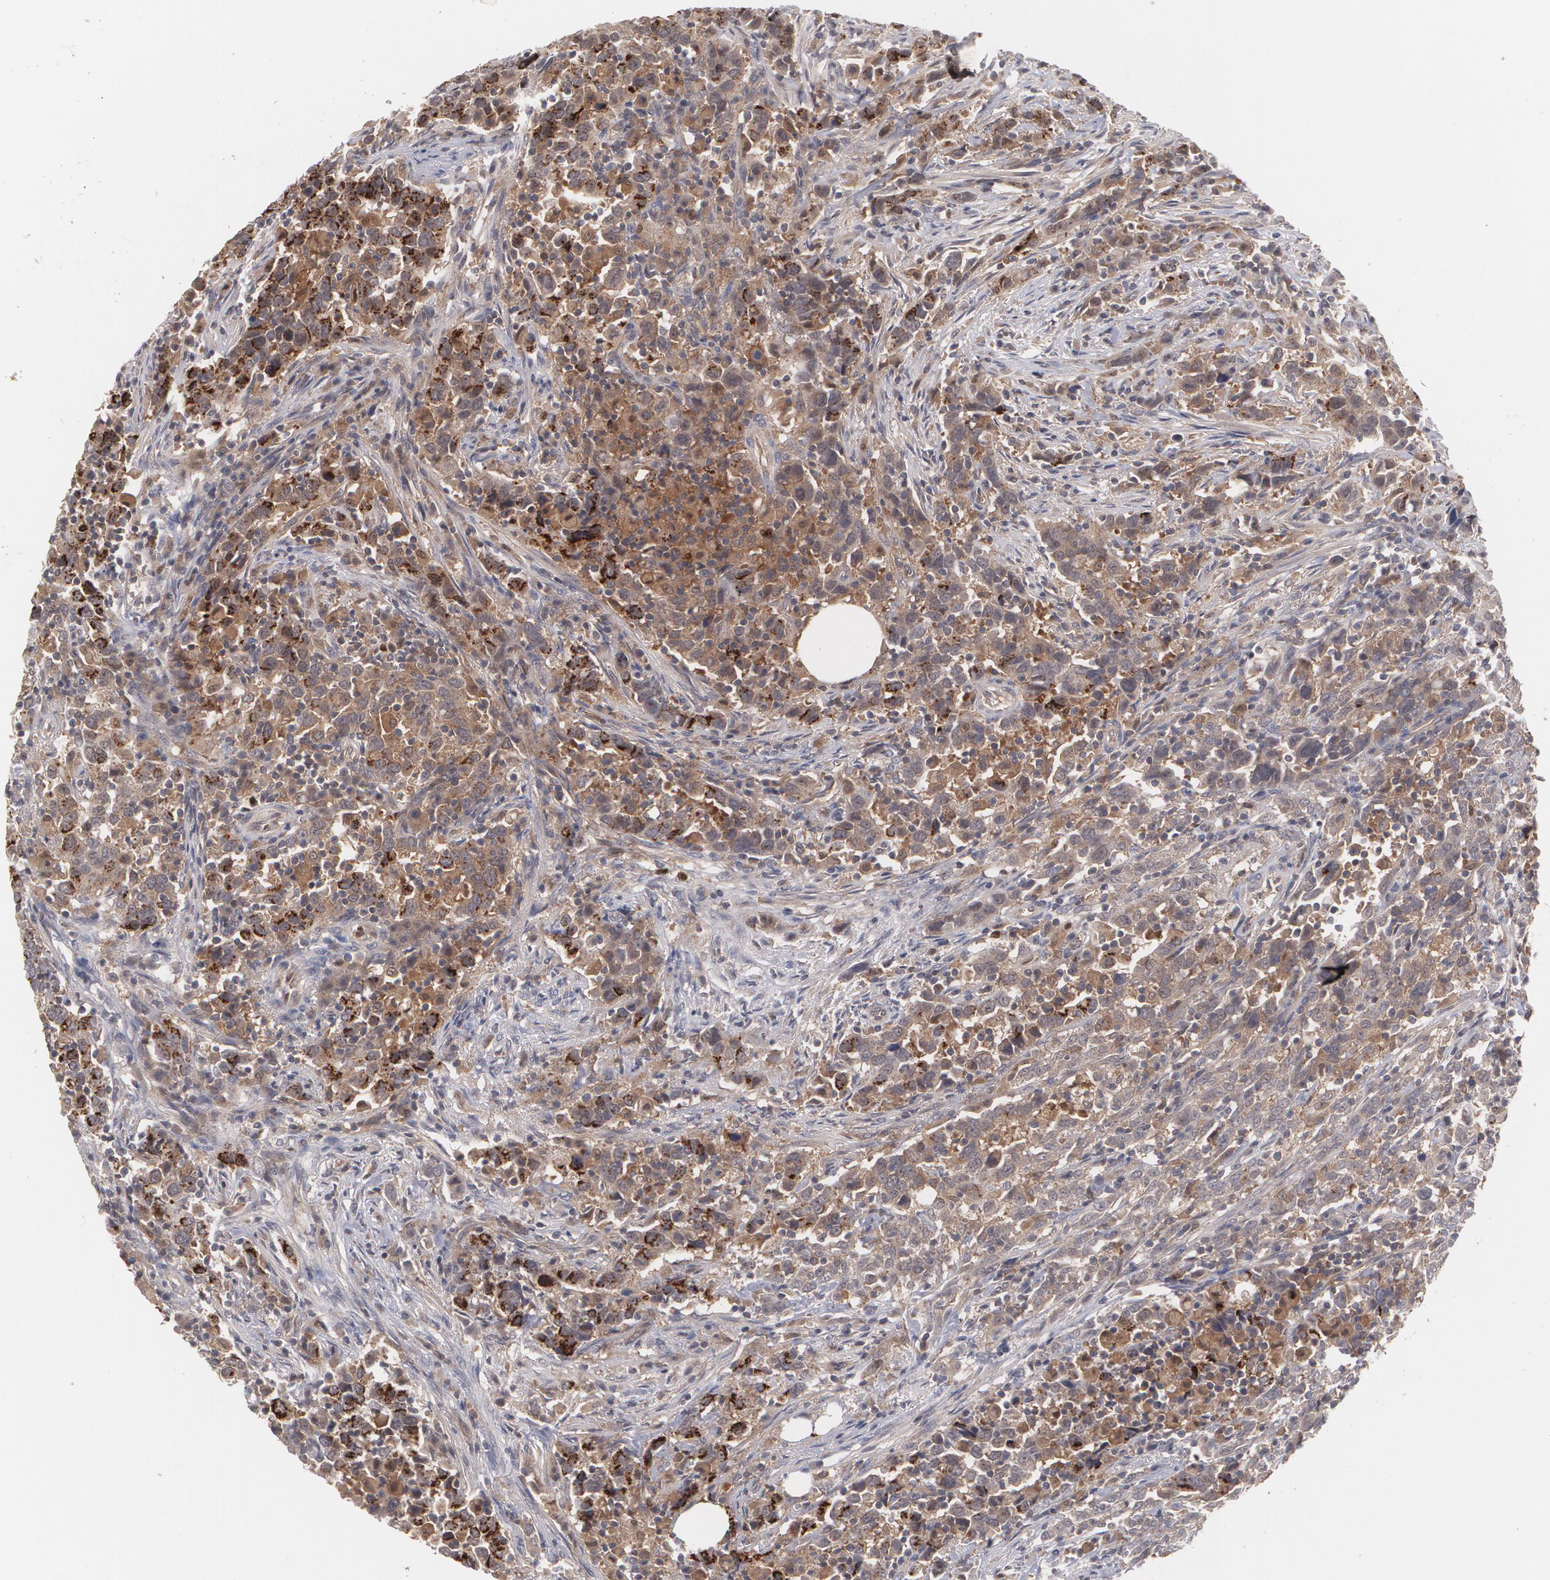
{"staining": {"intensity": "moderate", "quantity": ">75%", "location": "cytoplasmic/membranous"}, "tissue": "urothelial cancer", "cell_type": "Tumor cells", "image_type": "cancer", "snomed": [{"axis": "morphology", "description": "Urothelial carcinoma, High grade"}, {"axis": "topography", "description": "Urinary bladder"}], "caption": "An immunohistochemistry image of neoplastic tissue is shown. Protein staining in brown labels moderate cytoplasmic/membranous positivity in urothelial cancer within tumor cells.", "gene": "HTT", "patient": {"sex": "male", "age": 61}}